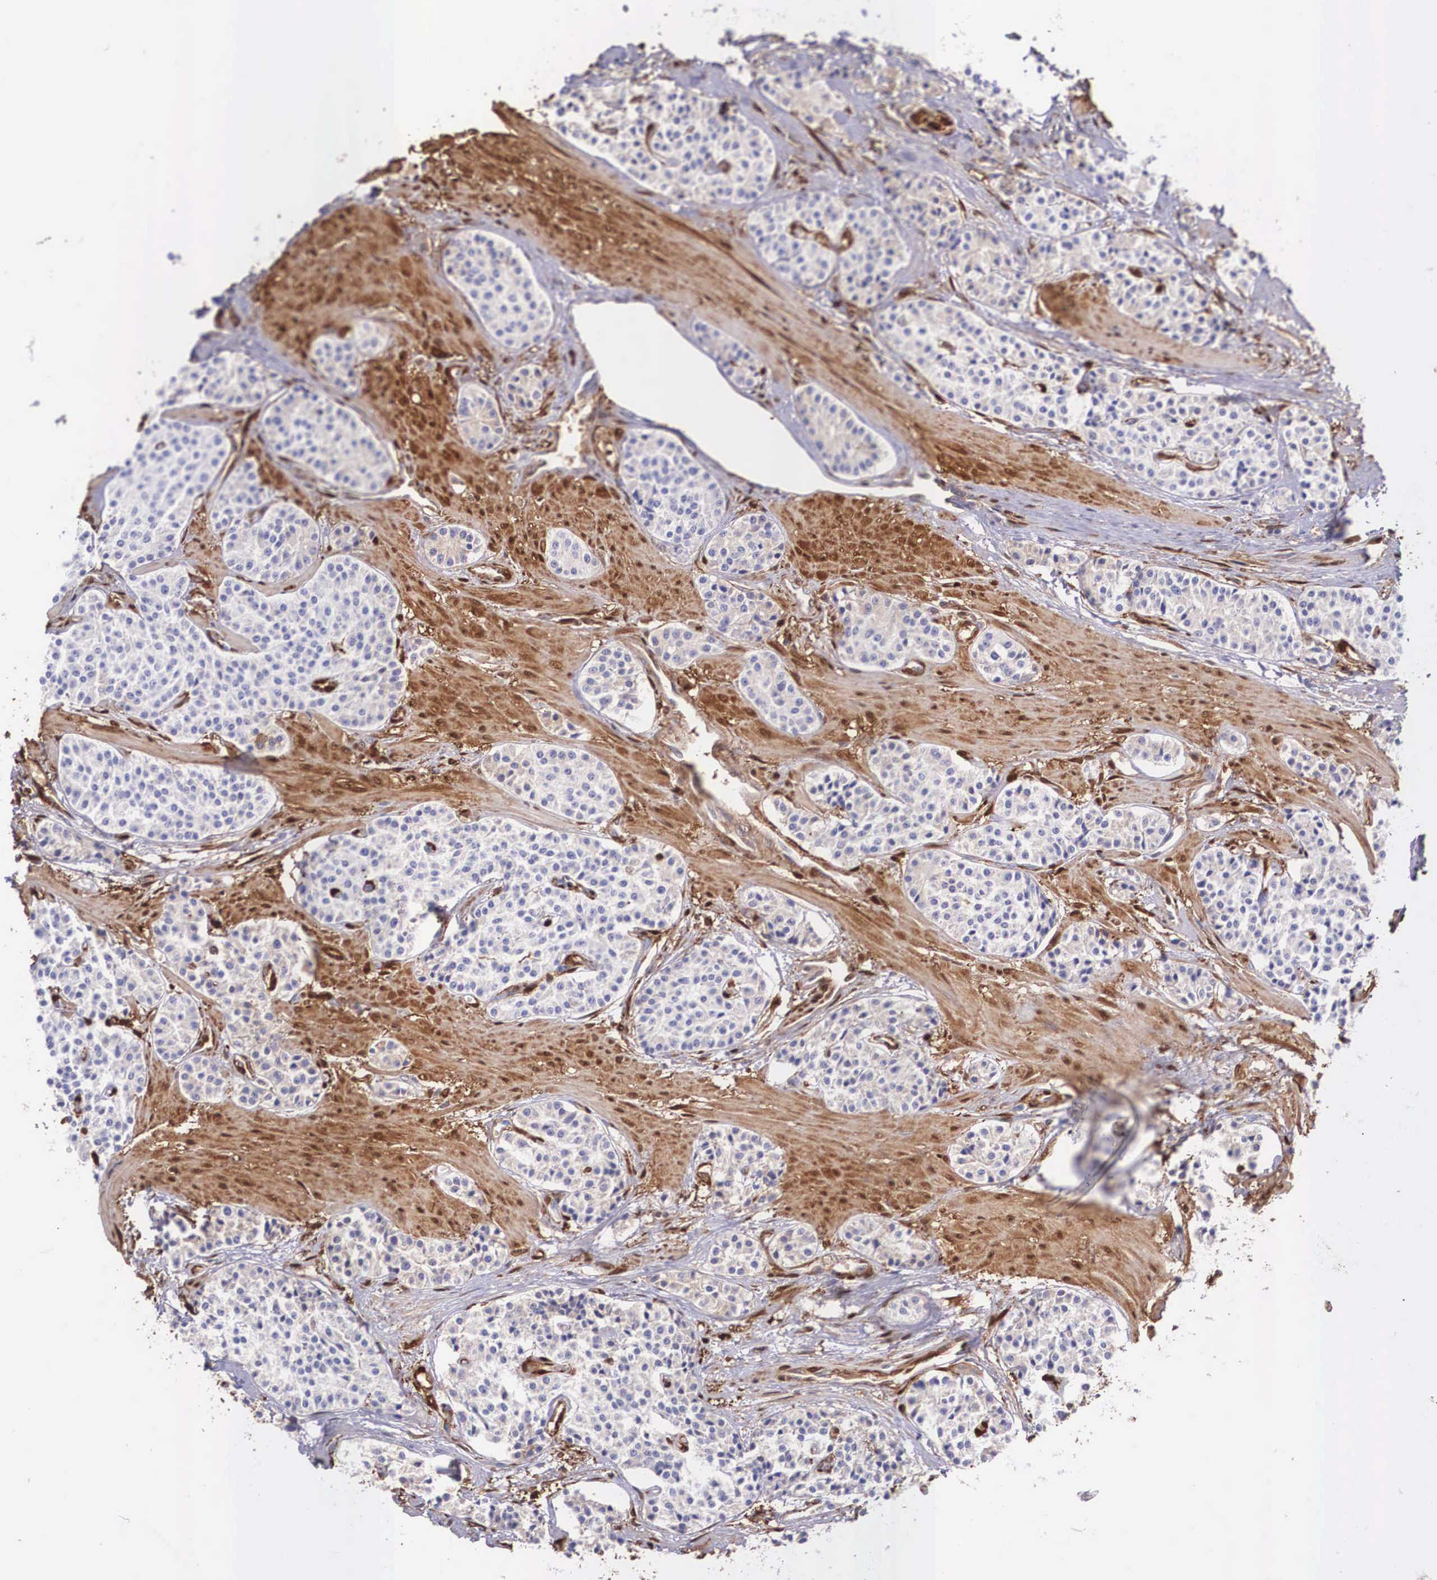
{"staining": {"intensity": "negative", "quantity": "none", "location": "none"}, "tissue": "carcinoid", "cell_type": "Tumor cells", "image_type": "cancer", "snomed": [{"axis": "morphology", "description": "Carcinoid, malignant, NOS"}, {"axis": "topography", "description": "Stomach"}], "caption": "High magnification brightfield microscopy of malignant carcinoid stained with DAB (brown) and counterstained with hematoxylin (blue): tumor cells show no significant expression. The staining is performed using DAB brown chromogen with nuclei counter-stained in using hematoxylin.", "gene": "LGALS1", "patient": {"sex": "female", "age": 76}}